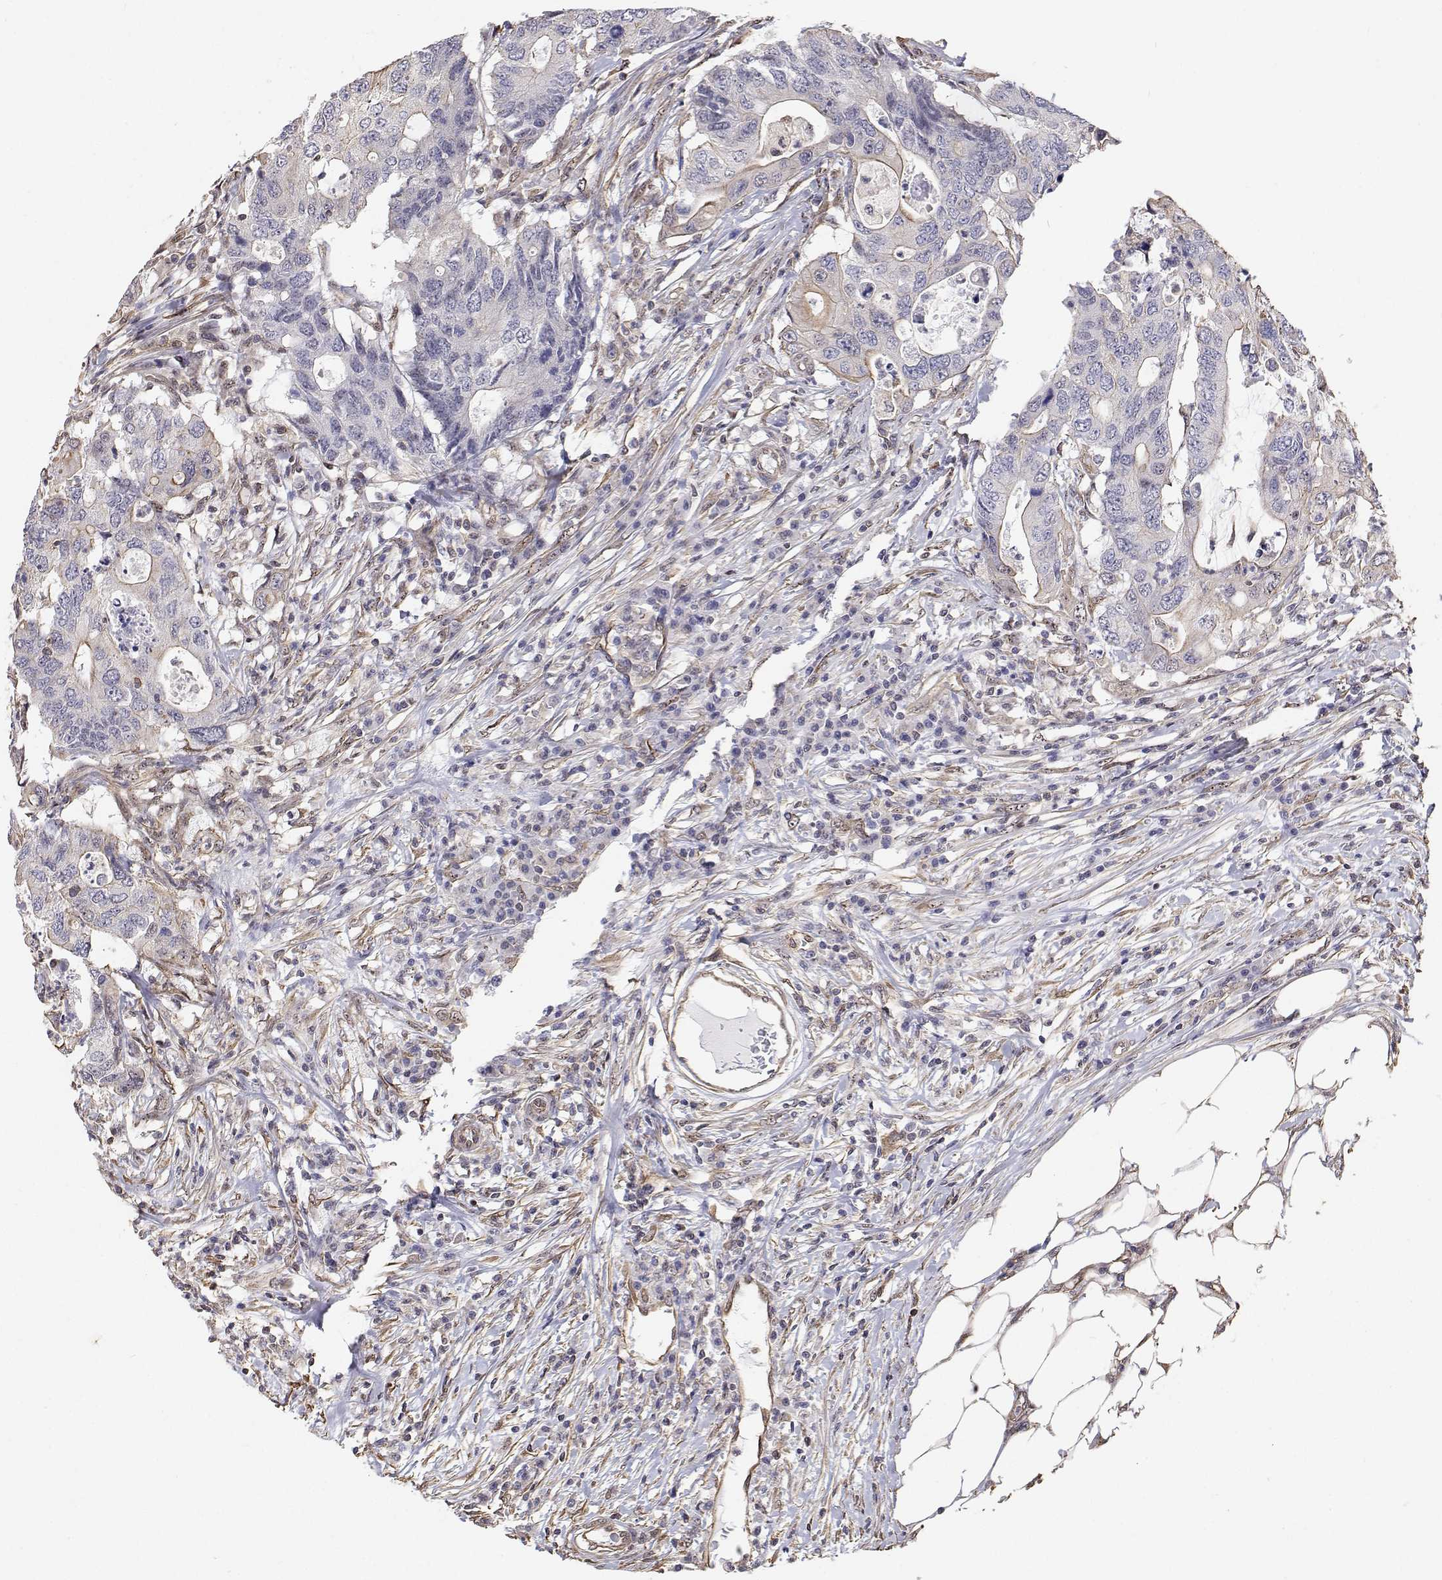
{"staining": {"intensity": "negative", "quantity": "none", "location": "none"}, "tissue": "colorectal cancer", "cell_type": "Tumor cells", "image_type": "cancer", "snomed": [{"axis": "morphology", "description": "Adenocarcinoma, NOS"}, {"axis": "topography", "description": "Colon"}], "caption": "Immunohistochemical staining of human colorectal cancer (adenocarcinoma) reveals no significant staining in tumor cells.", "gene": "GSDMA", "patient": {"sex": "male", "age": 71}}